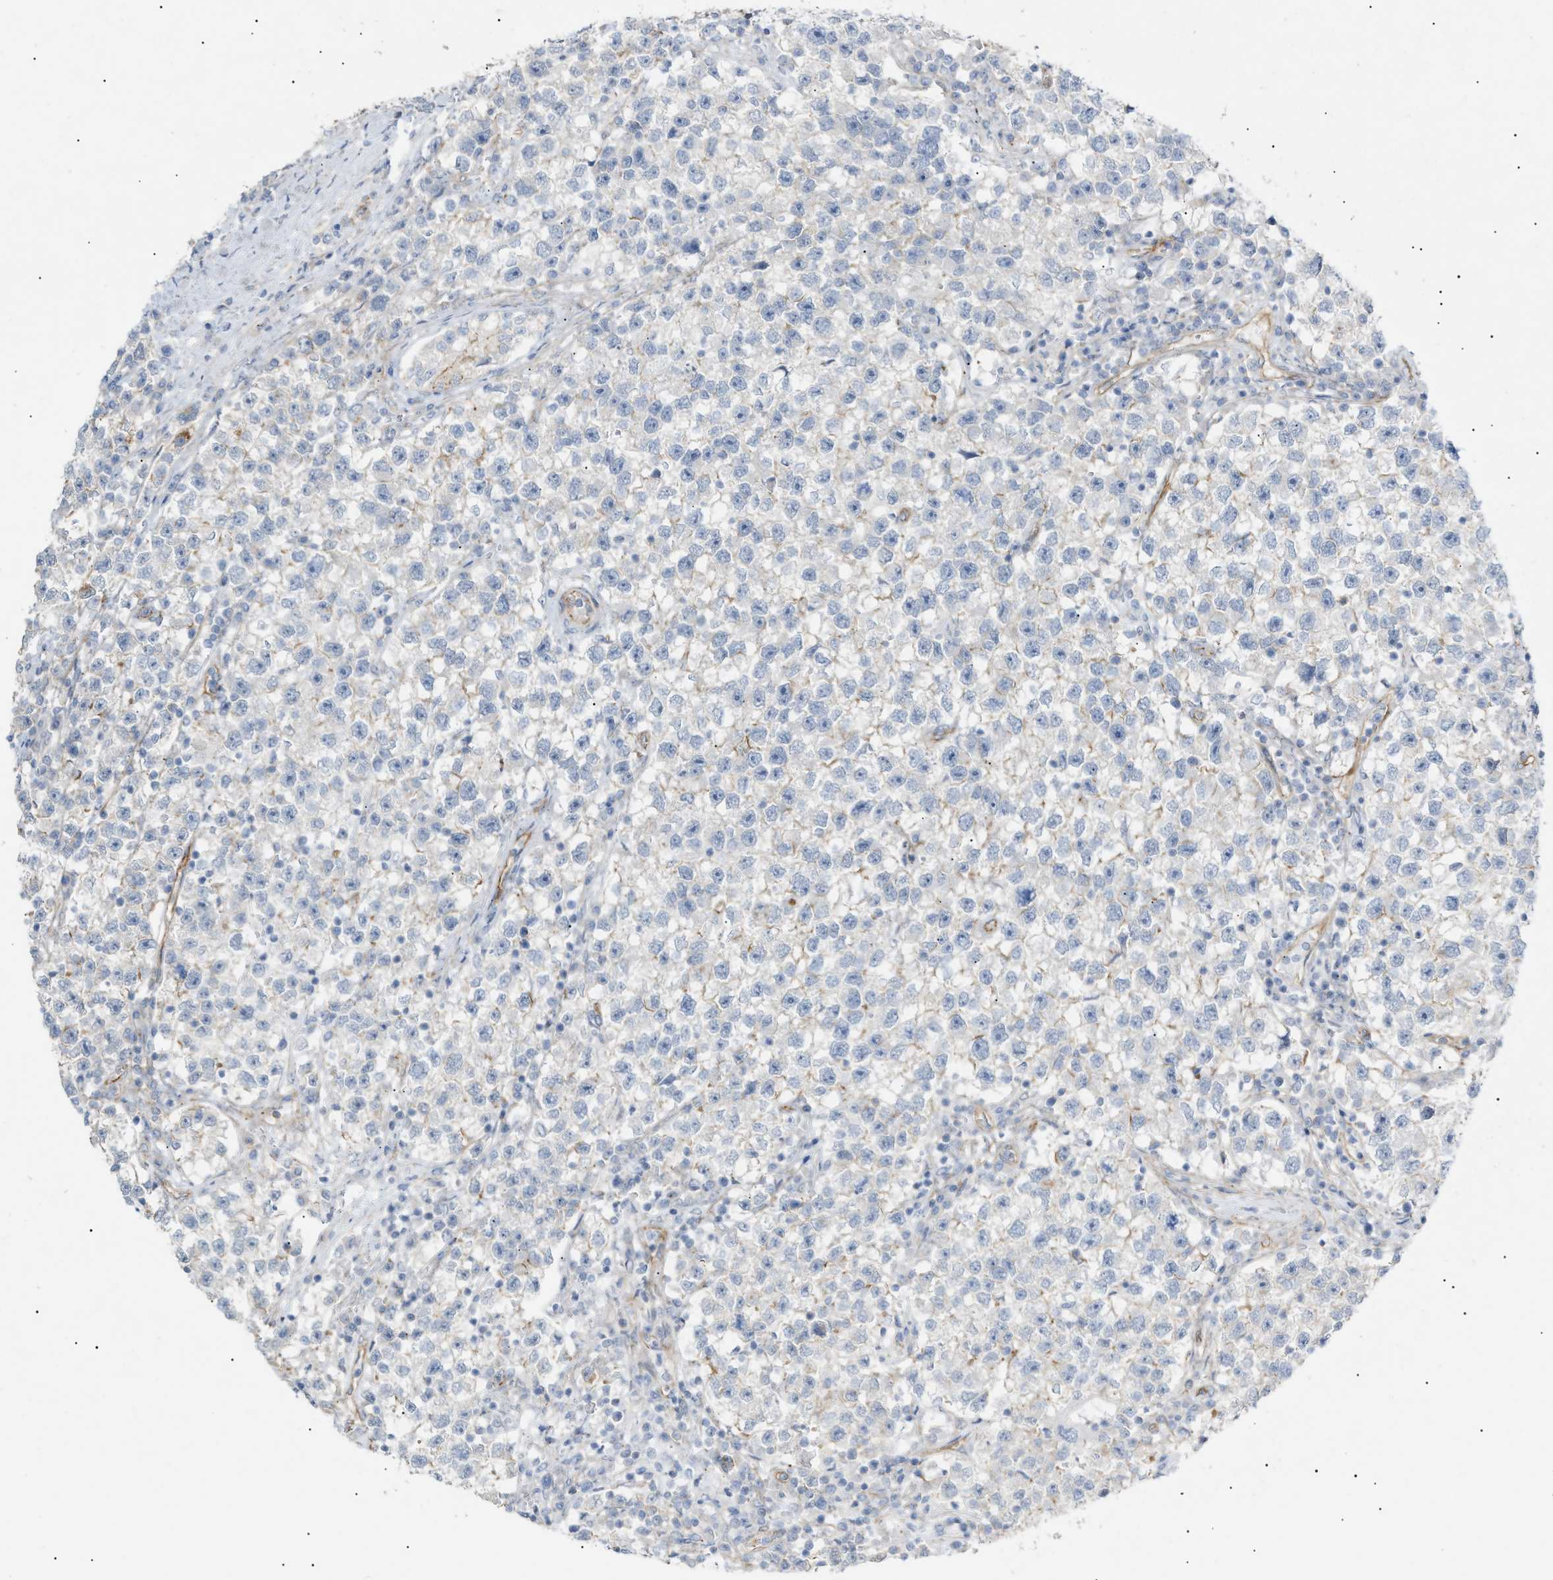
{"staining": {"intensity": "negative", "quantity": "none", "location": "none"}, "tissue": "testis cancer", "cell_type": "Tumor cells", "image_type": "cancer", "snomed": [{"axis": "morphology", "description": "Seminoma, NOS"}, {"axis": "topography", "description": "Testis"}], "caption": "IHC micrograph of neoplastic tissue: human testis seminoma stained with DAB (3,3'-diaminobenzidine) demonstrates no significant protein expression in tumor cells.", "gene": "ZFHX2", "patient": {"sex": "male", "age": 22}}